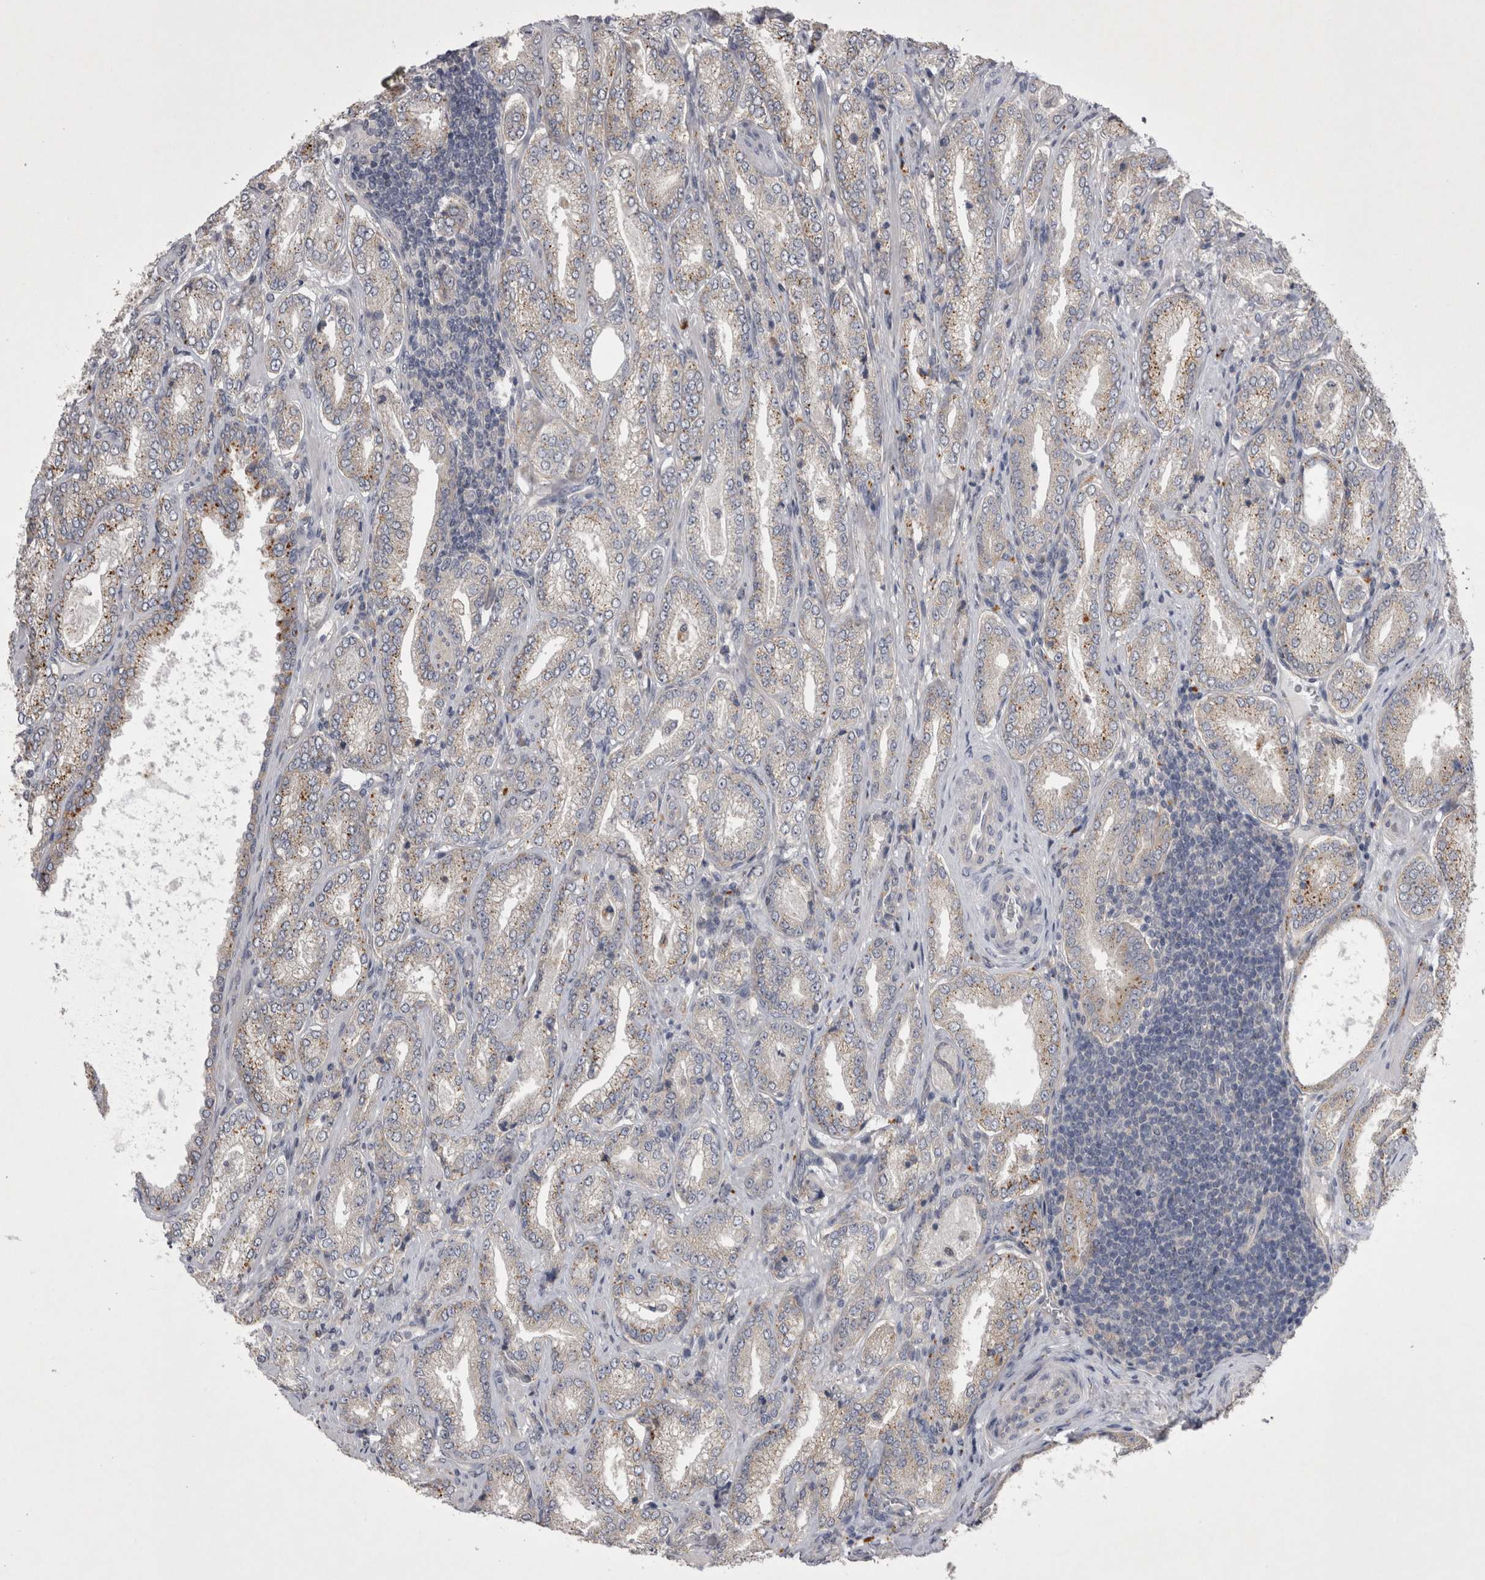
{"staining": {"intensity": "moderate", "quantity": "25%-75%", "location": "cytoplasmic/membranous"}, "tissue": "prostate cancer", "cell_type": "Tumor cells", "image_type": "cancer", "snomed": [{"axis": "morphology", "description": "Adenocarcinoma, Low grade"}, {"axis": "topography", "description": "Prostate"}], "caption": "Protein positivity by immunohistochemistry (IHC) displays moderate cytoplasmic/membranous expression in approximately 25%-75% of tumor cells in prostate adenocarcinoma (low-grade).", "gene": "CTBS", "patient": {"sex": "male", "age": 62}}